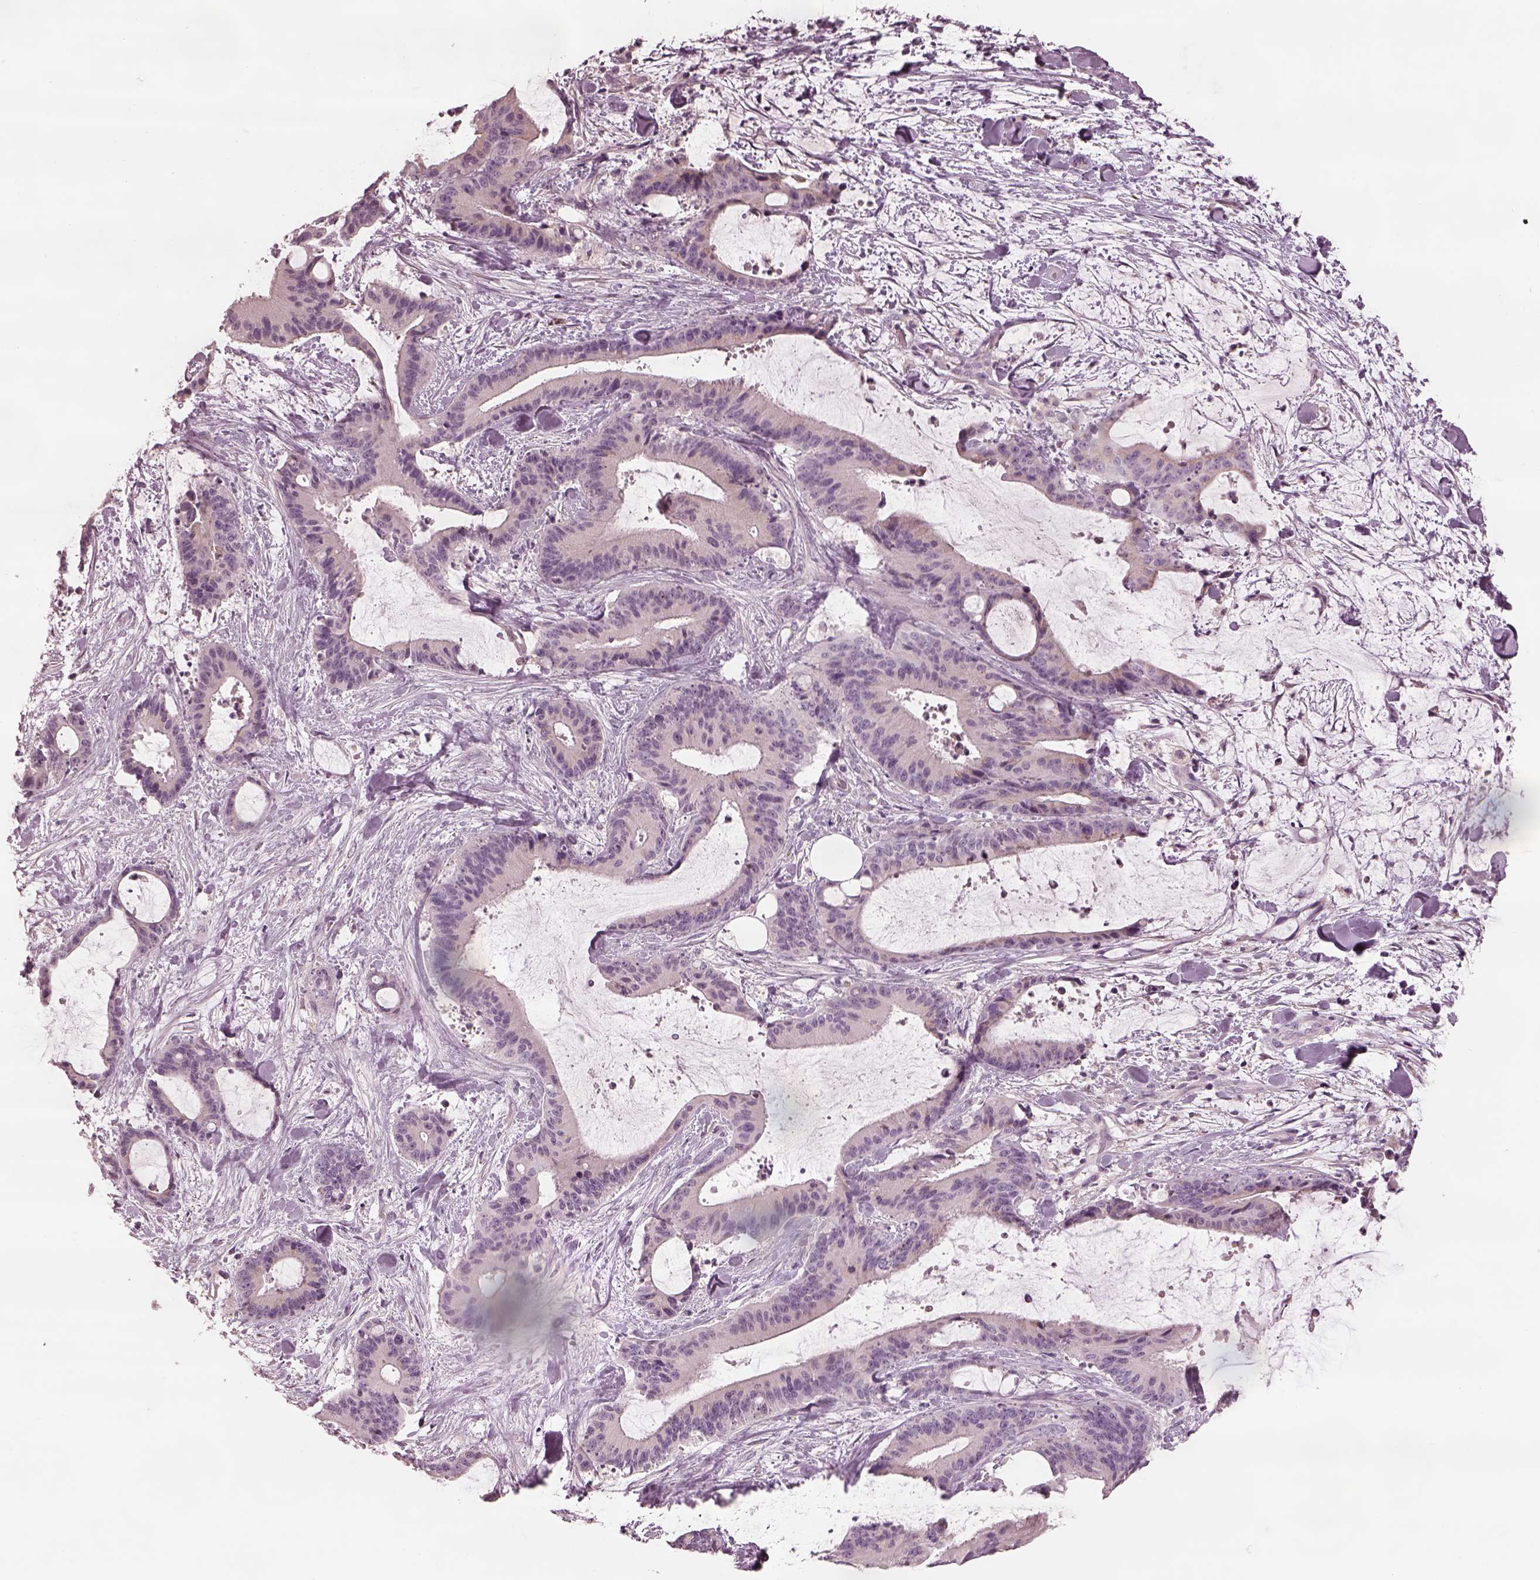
{"staining": {"intensity": "negative", "quantity": "none", "location": "none"}, "tissue": "liver cancer", "cell_type": "Tumor cells", "image_type": "cancer", "snomed": [{"axis": "morphology", "description": "Cholangiocarcinoma"}, {"axis": "topography", "description": "Liver"}], "caption": "This is a photomicrograph of immunohistochemistry (IHC) staining of liver cancer, which shows no expression in tumor cells.", "gene": "MIA", "patient": {"sex": "female", "age": 73}}